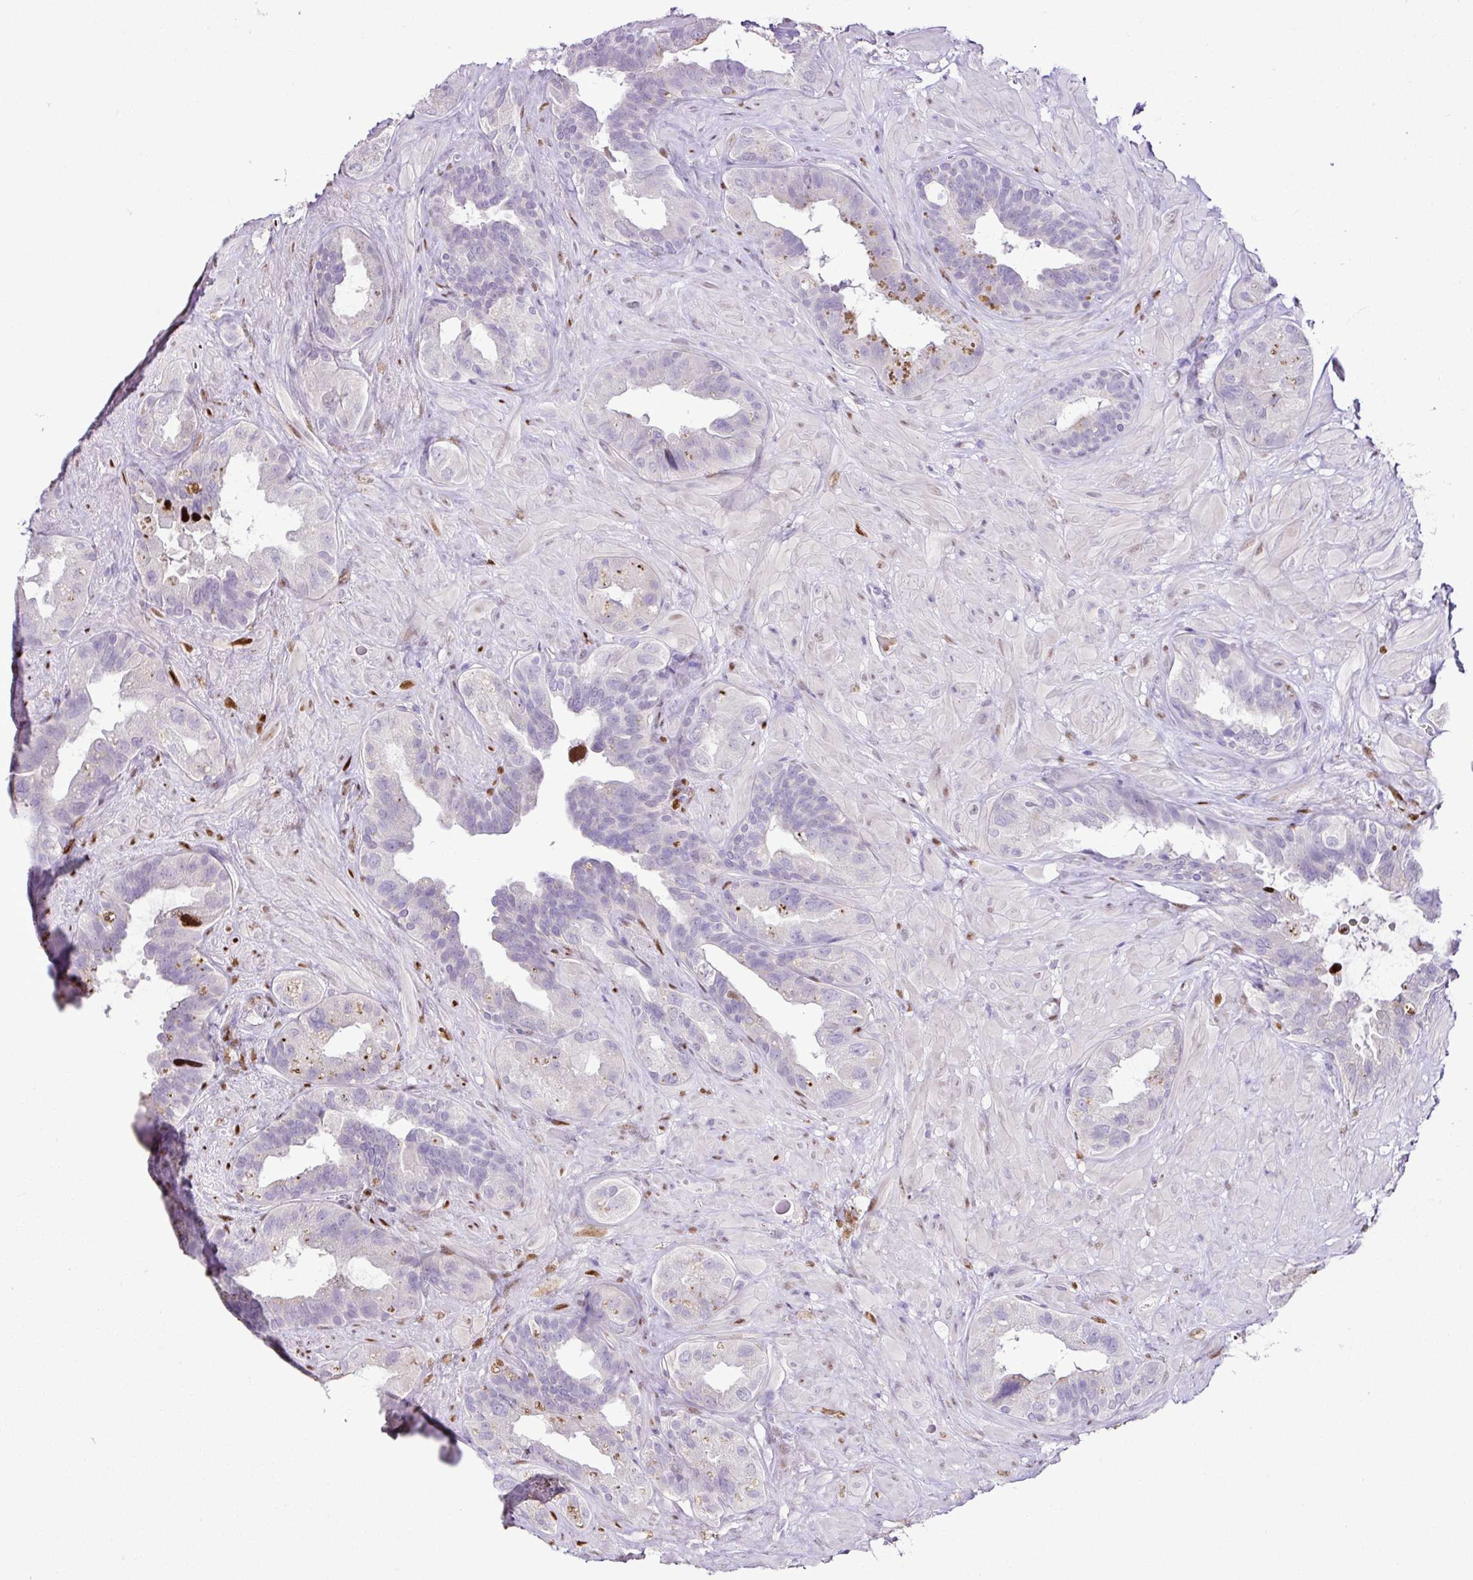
{"staining": {"intensity": "negative", "quantity": "none", "location": "none"}, "tissue": "seminal vesicle", "cell_type": "Glandular cells", "image_type": "normal", "snomed": [{"axis": "morphology", "description": "Normal tissue, NOS"}, {"axis": "topography", "description": "Seminal veicle"}, {"axis": "topography", "description": "Peripheral nerve tissue"}], "caption": "A histopathology image of seminal vesicle stained for a protein displays no brown staining in glandular cells.", "gene": "ESR1", "patient": {"sex": "male", "age": 76}}